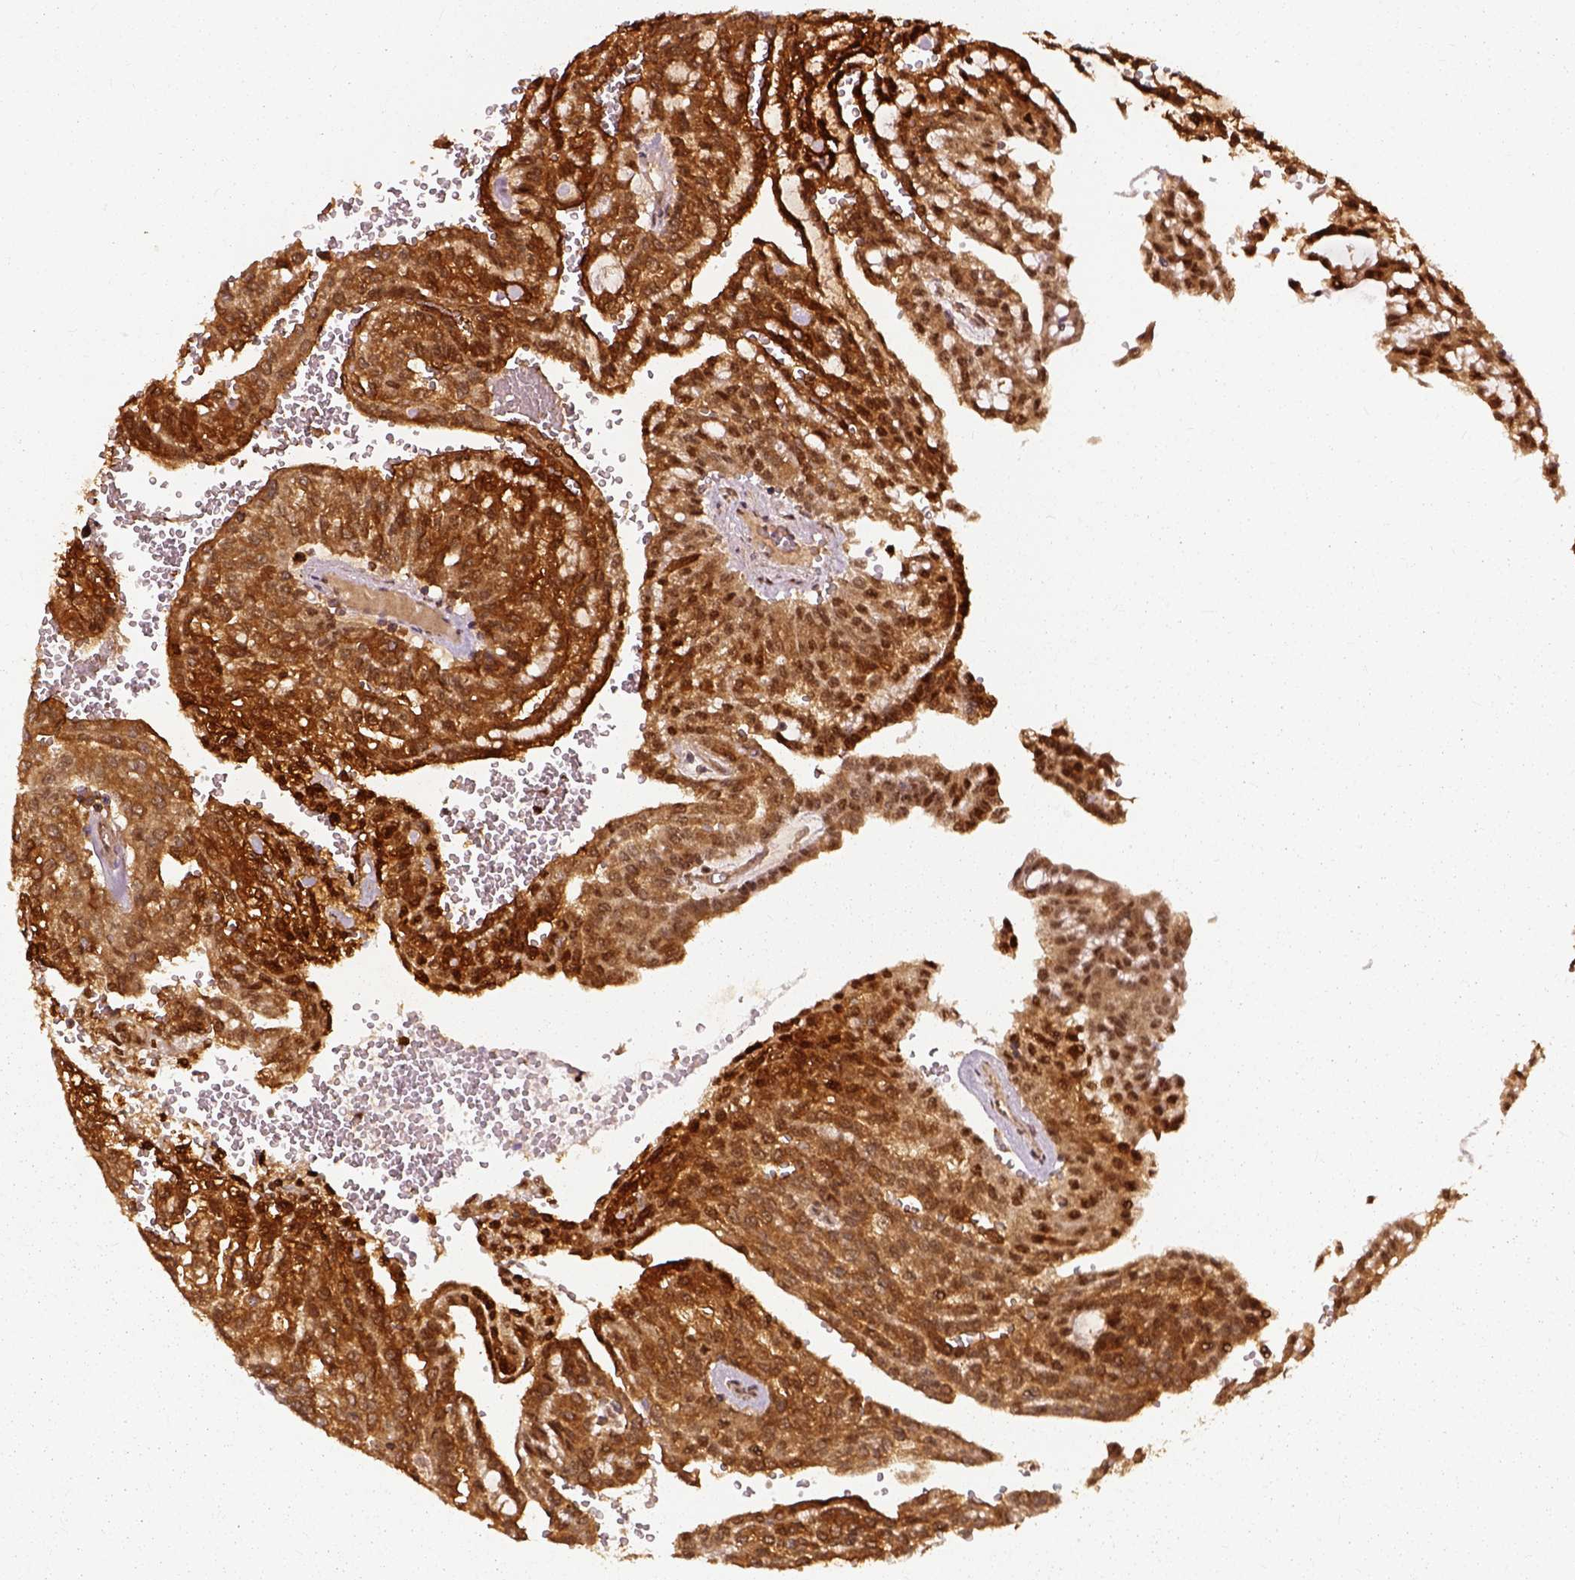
{"staining": {"intensity": "strong", "quantity": ">75%", "location": "cytoplasmic/membranous,nuclear"}, "tissue": "renal cancer", "cell_type": "Tumor cells", "image_type": "cancer", "snomed": [{"axis": "morphology", "description": "Adenocarcinoma, NOS"}, {"axis": "topography", "description": "Kidney"}], "caption": "Brown immunohistochemical staining in adenocarcinoma (renal) displays strong cytoplasmic/membranous and nuclear staining in approximately >75% of tumor cells.", "gene": "GPI", "patient": {"sex": "male", "age": 63}}